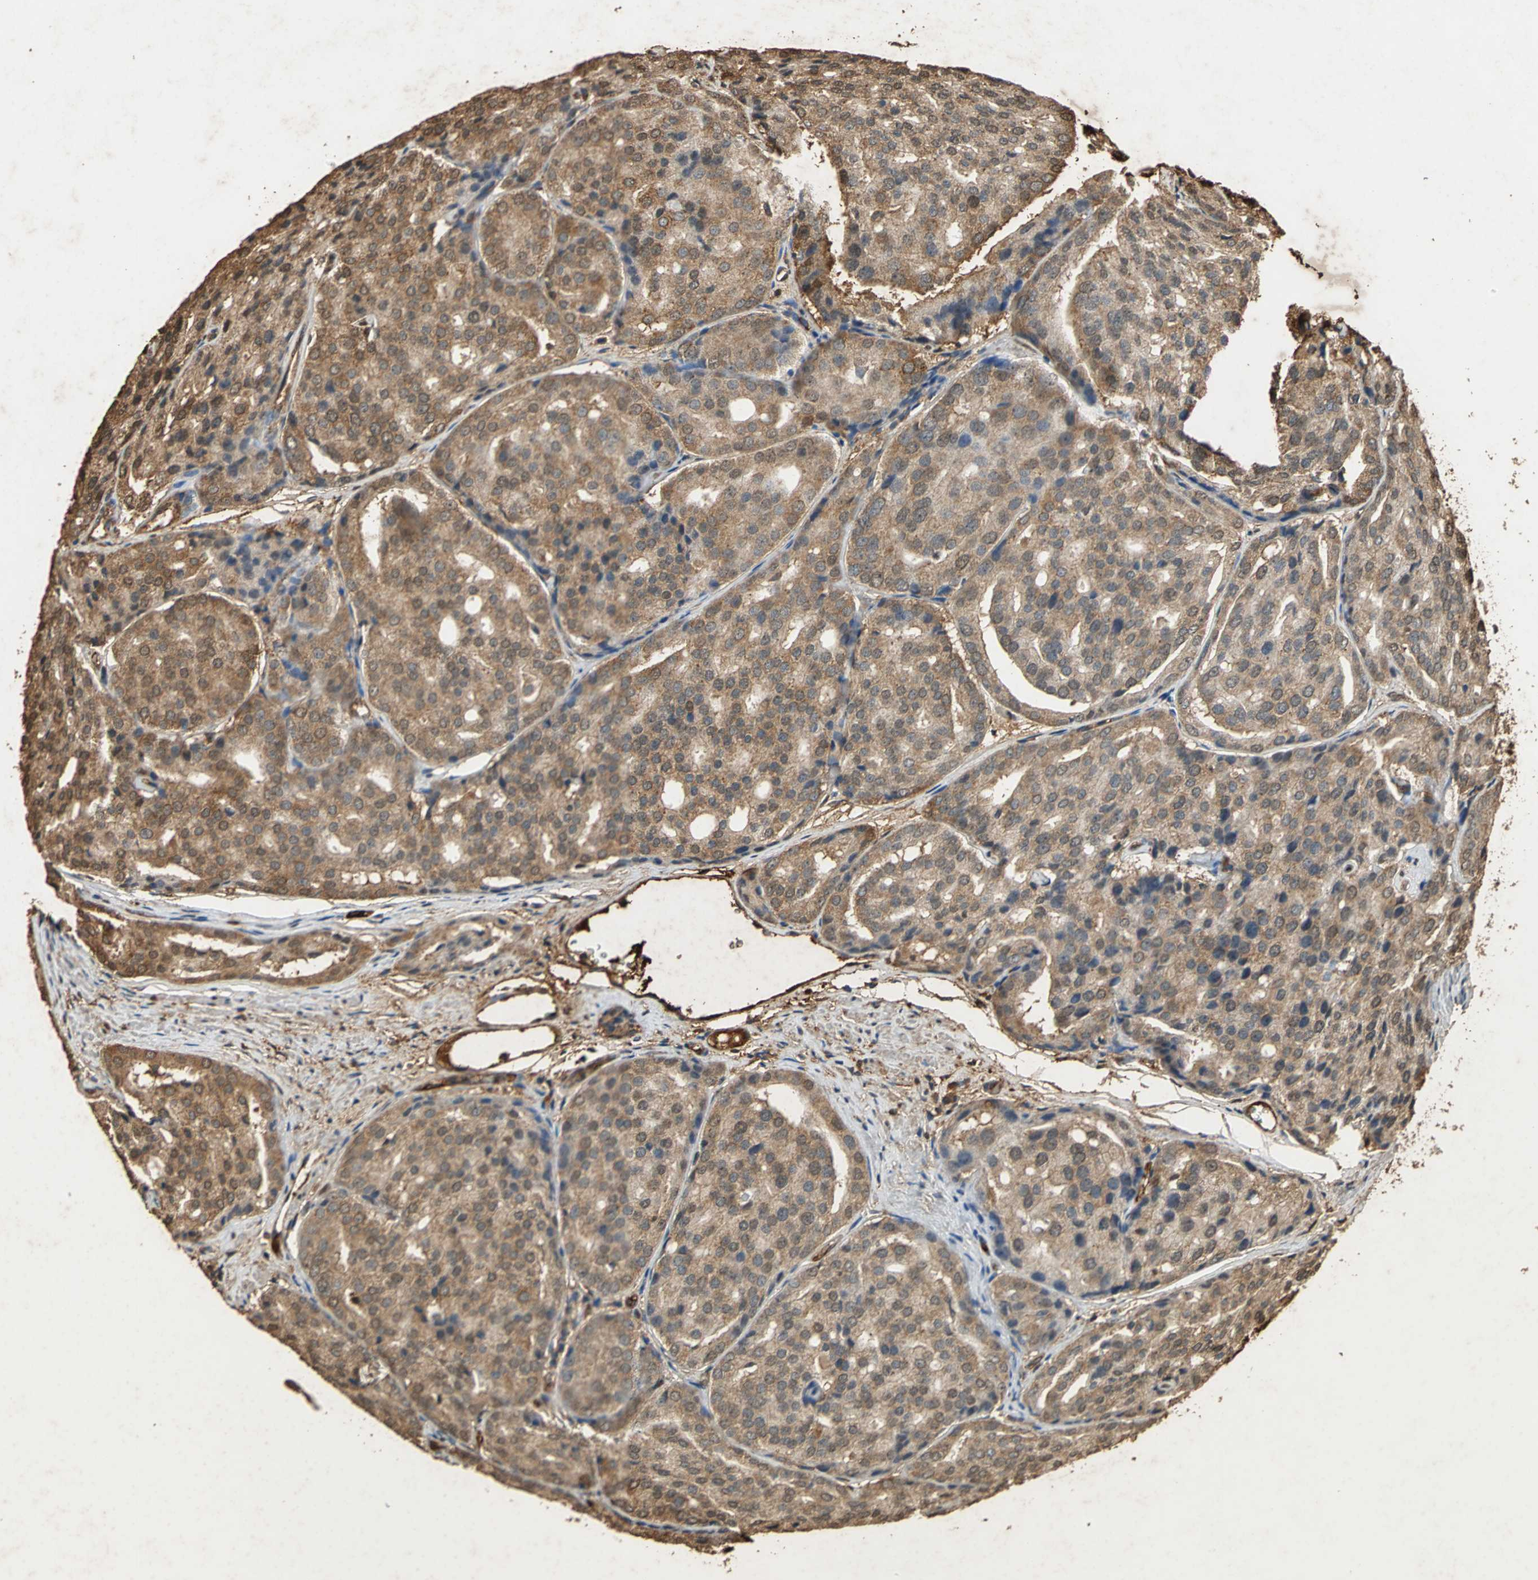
{"staining": {"intensity": "moderate", "quantity": ">75%", "location": "cytoplasmic/membranous"}, "tissue": "prostate cancer", "cell_type": "Tumor cells", "image_type": "cancer", "snomed": [{"axis": "morphology", "description": "Adenocarcinoma, High grade"}, {"axis": "topography", "description": "Prostate"}], "caption": "Protein analysis of prostate high-grade adenocarcinoma tissue shows moderate cytoplasmic/membranous staining in approximately >75% of tumor cells.", "gene": "GAPDH", "patient": {"sex": "male", "age": 64}}